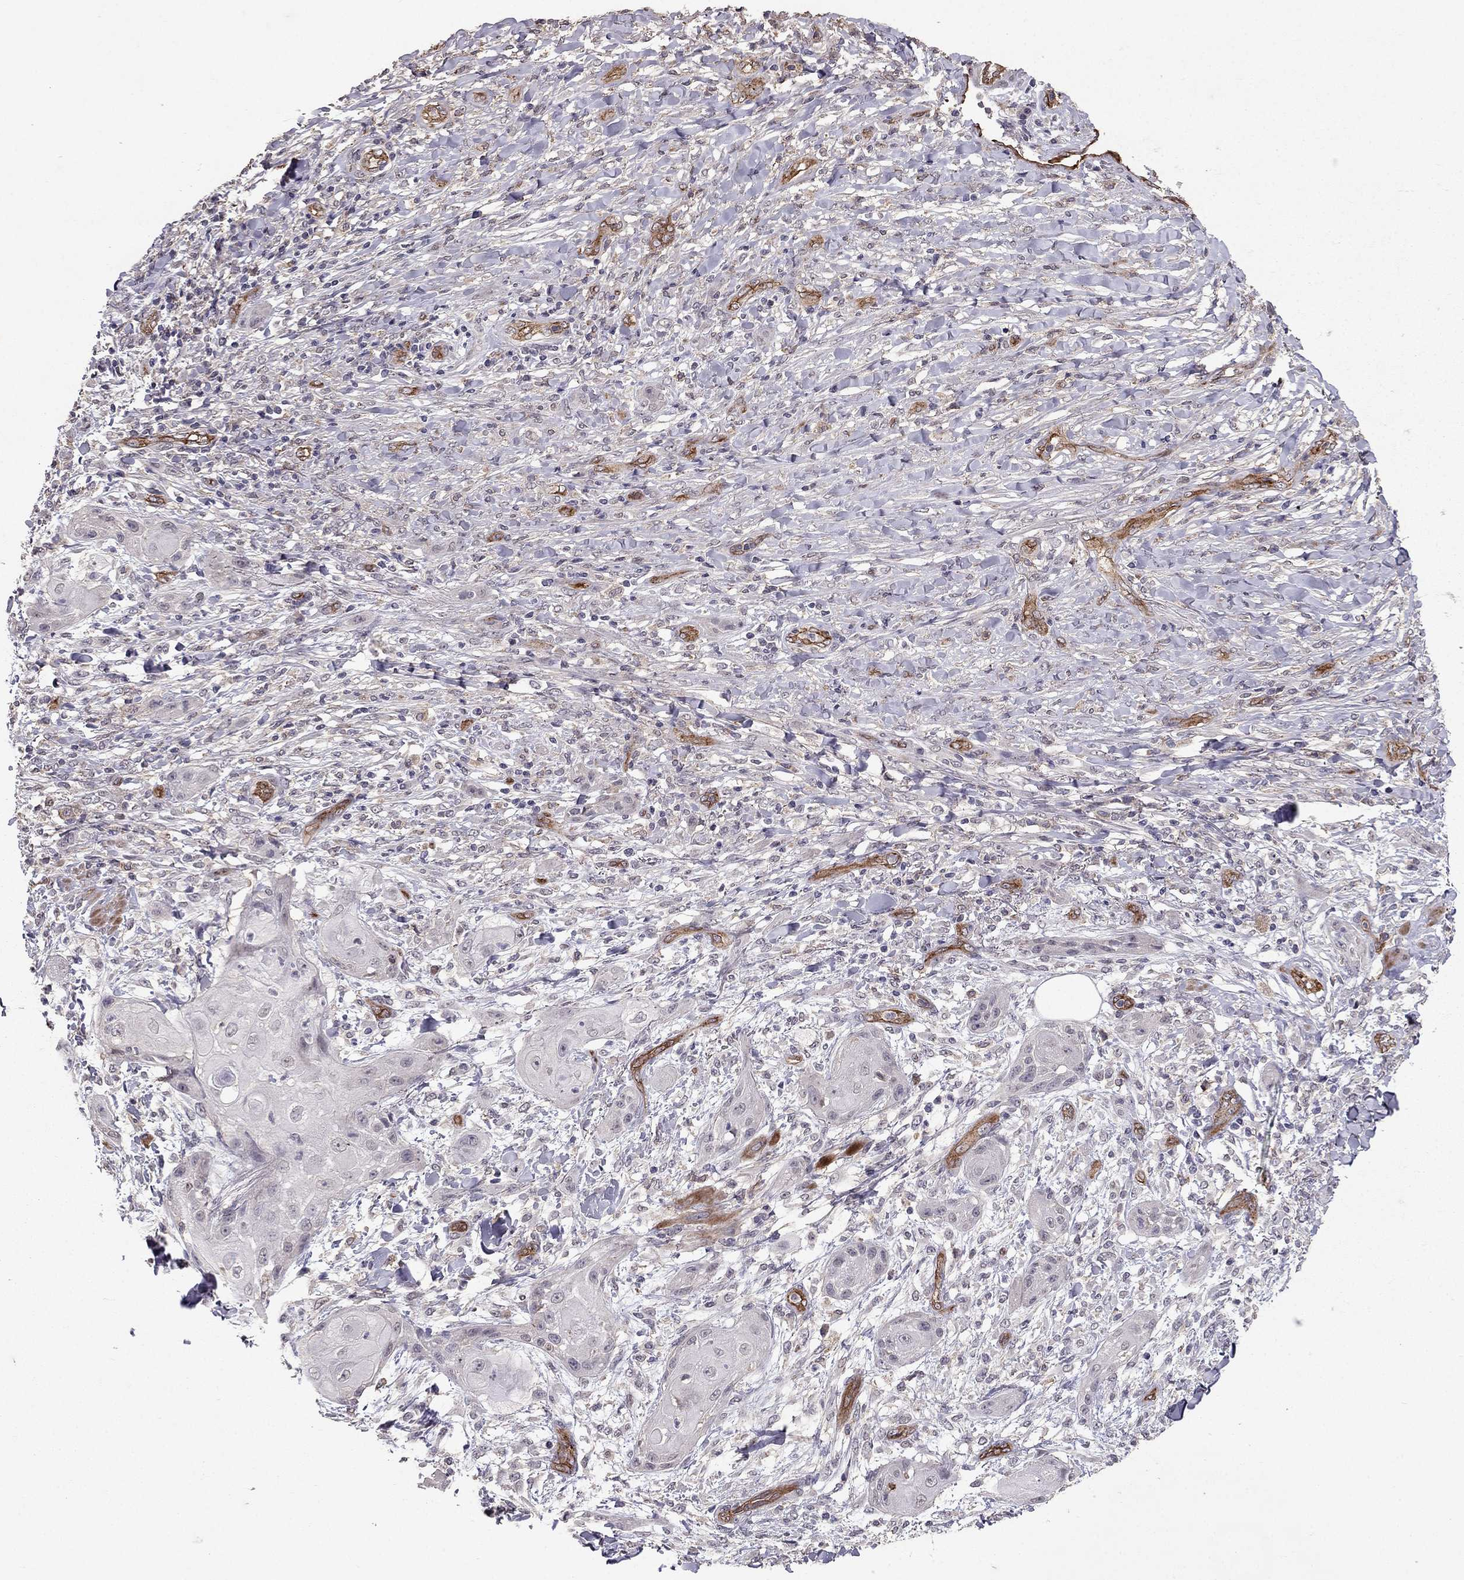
{"staining": {"intensity": "negative", "quantity": "none", "location": "none"}, "tissue": "skin cancer", "cell_type": "Tumor cells", "image_type": "cancer", "snomed": [{"axis": "morphology", "description": "Squamous cell carcinoma, NOS"}, {"axis": "topography", "description": "Skin"}], "caption": "Immunohistochemical staining of skin cancer demonstrates no significant staining in tumor cells.", "gene": "RASIP1", "patient": {"sex": "male", "age": 62}}